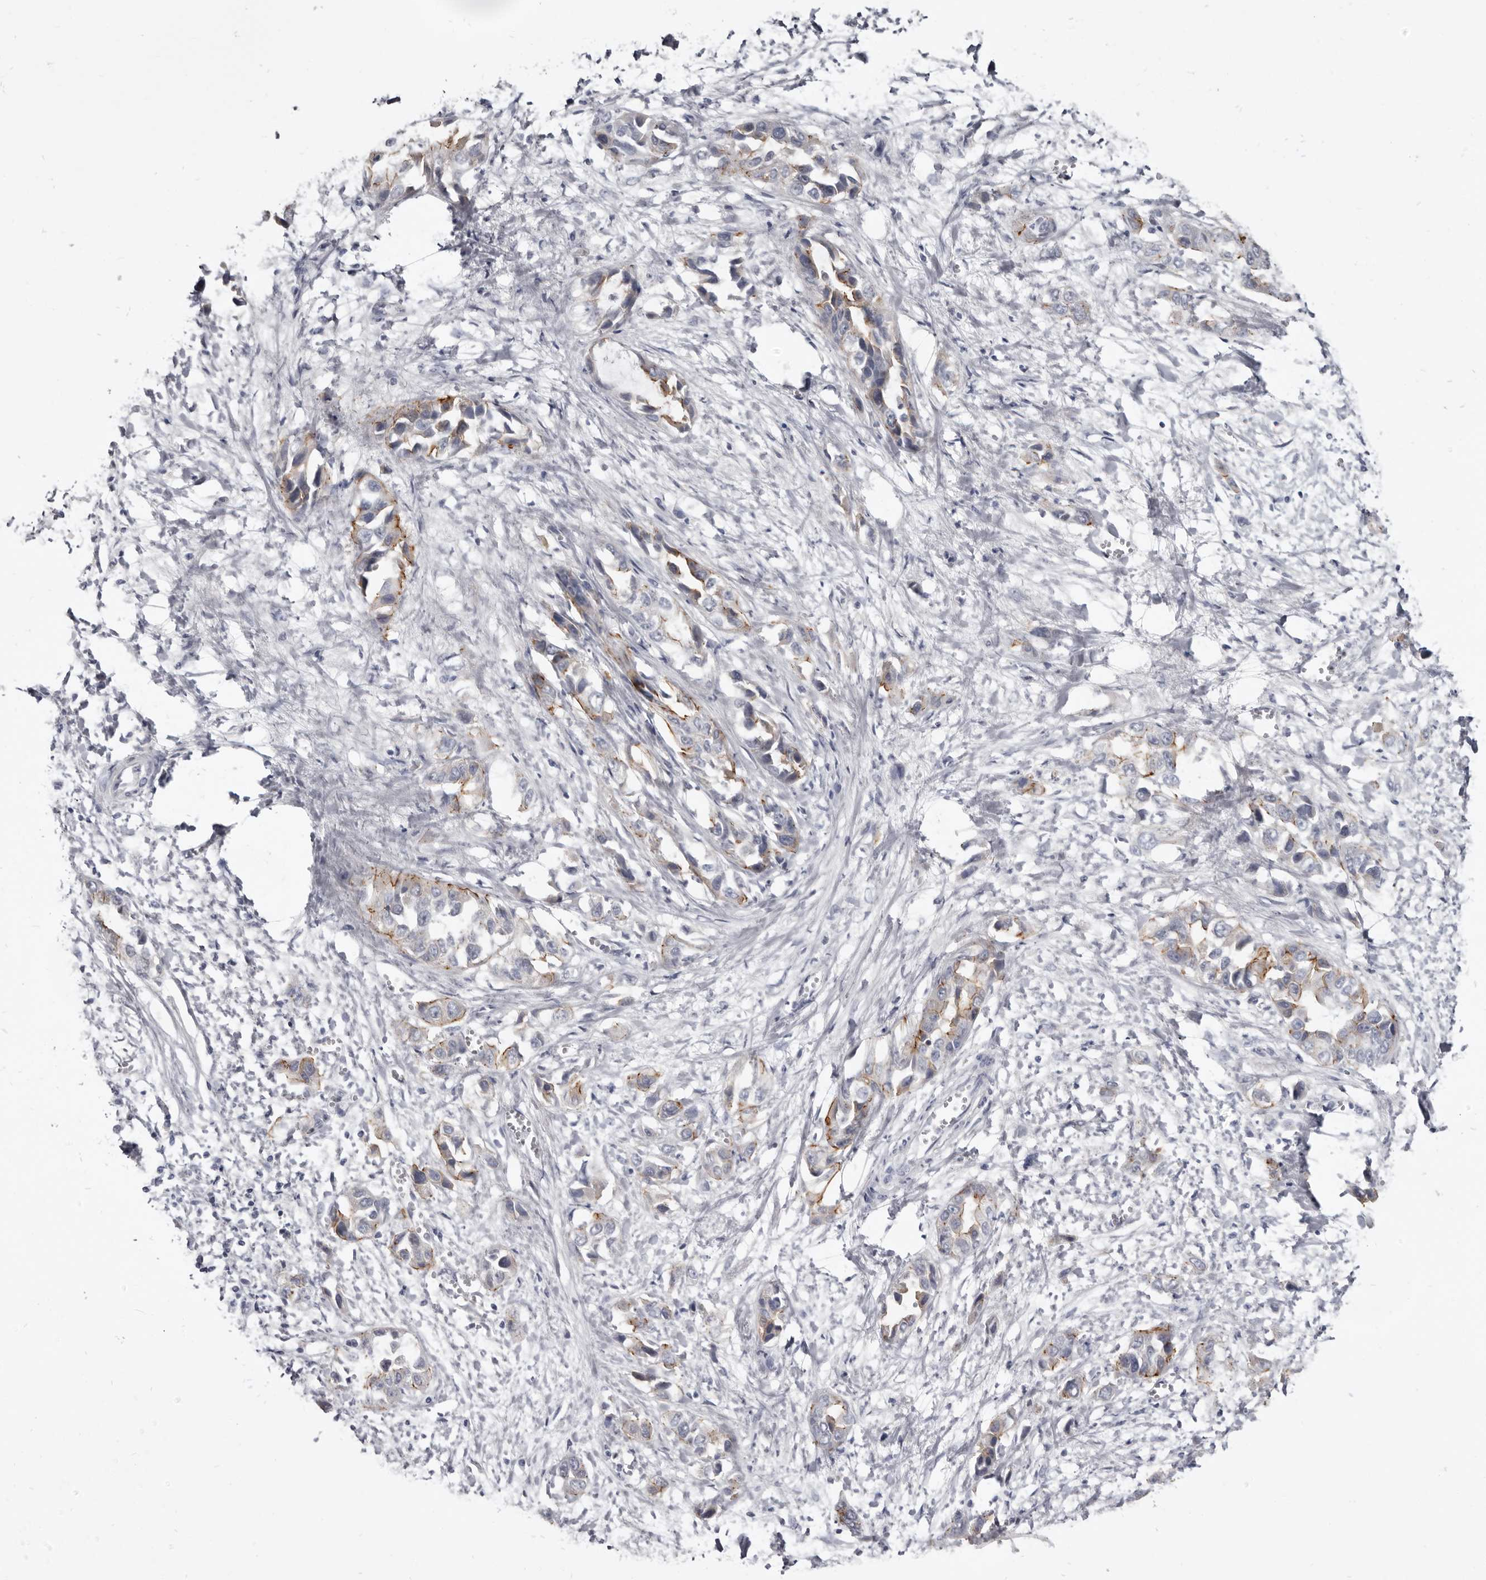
{"staining": {"intensity": "moderate", "quantity": "<25%", "location": "cytoplasmic/membranous"}, "tissue": "liver cancer", "cell_type": "Tumor cells", "image_type": "cancer", "snomed": [{"axis": "morphology", "description": "Cholangiocarcinoma"}, {"axis": "topography", "description": "Liver"}], "caption": "DAB (3,3'-diaminobenzidine) immunohistochemical staining of liver cancer (cholangiocarcinoma) displays moderate cytoplasmic/membranous protein expression in about <25% of tumor cells. The staining was performed using DAB, with brown indicating positive protein expression. Nuclei are stained blue with hematoxylin.", "gene": "CGN", "patient": {"sex": "female", "age": 52}}